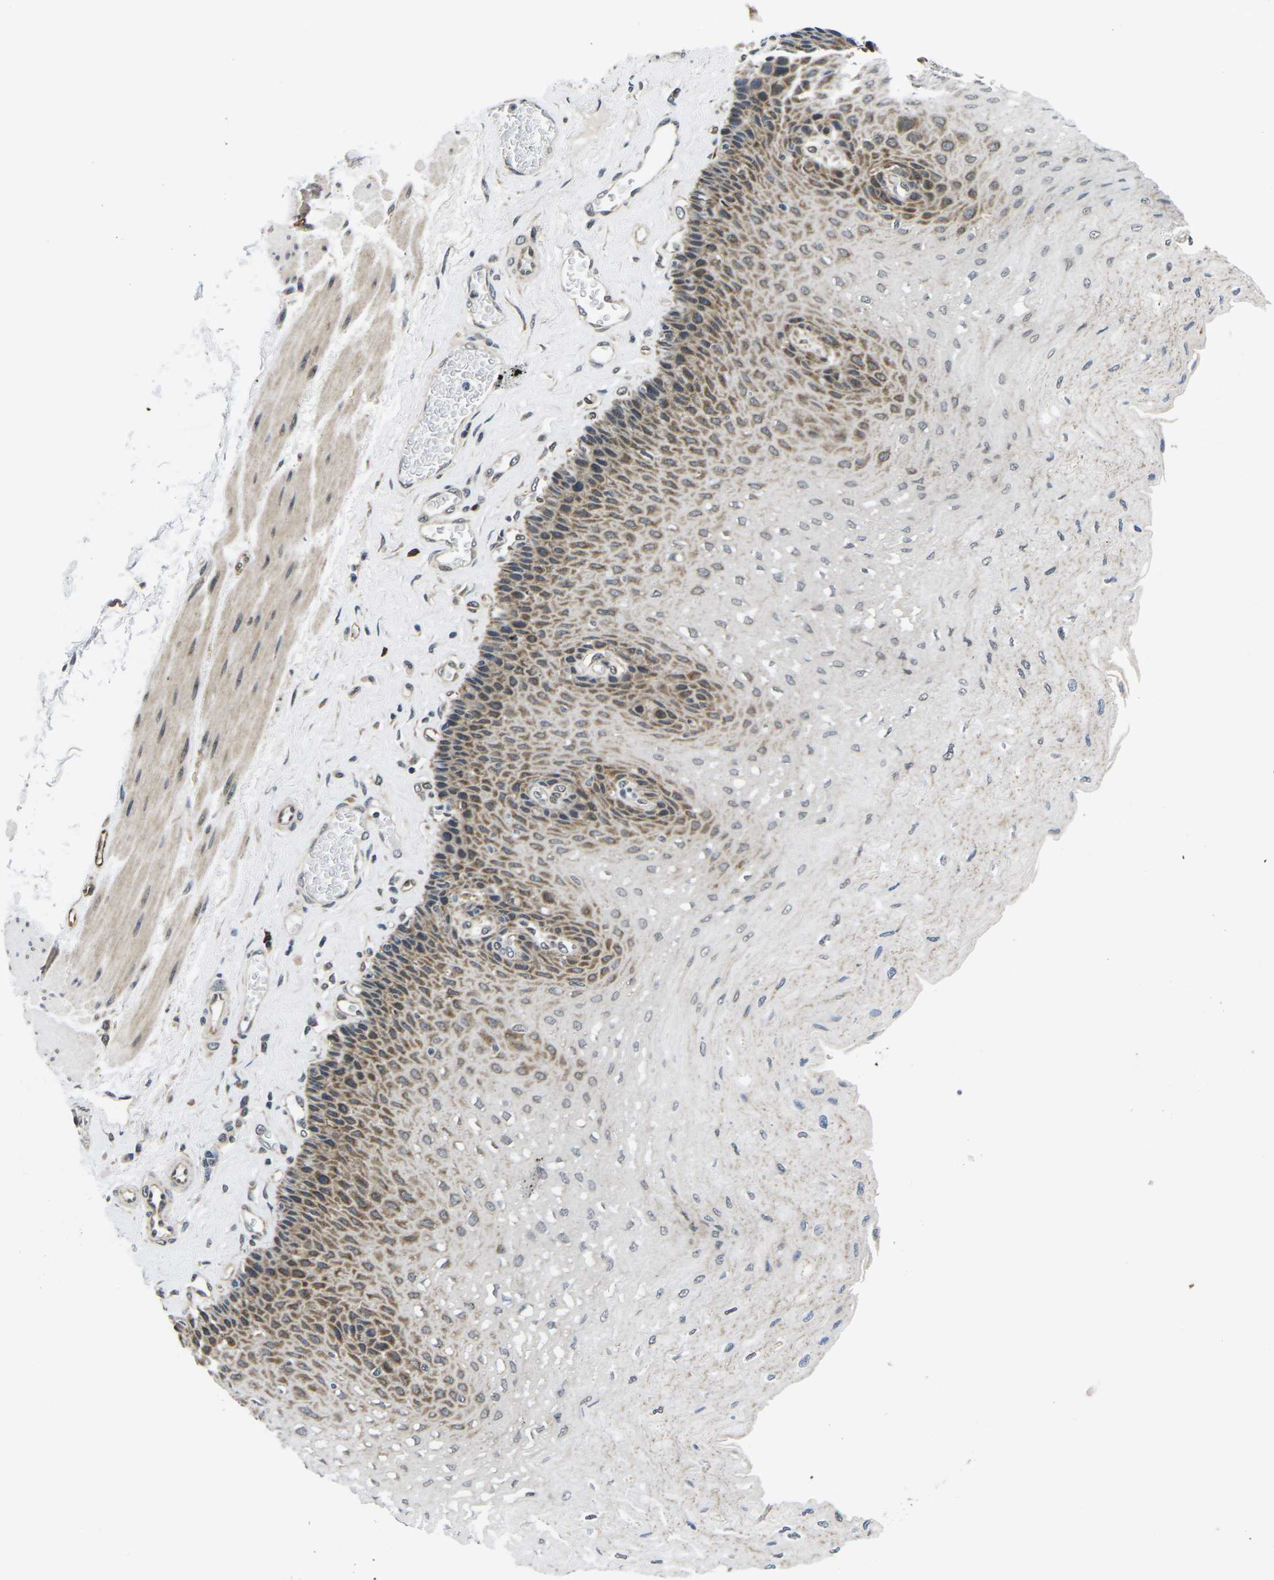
{"staining": {"intensity": "moderate", "quantity": "<25%", "location": "cytoplasmic/membranous,nuclear"}, "tissue": "esophagus", "cell_type": "Squamous epithelial cells", "image_type": "normal", "snomed": [{"axis": "morphology", "description": "Normal tissue, NOS"}, {"axis": "topography", "description": "Esophagus"}], "caption": "A micrograph showing moderate cytoplasmic/membranous,nuclear positivity in approximately <25% of squamous epithelial cells in benign esophagus, as visualized by brown immunohistochemical staining.", "gene": "CCNE1", "patient": {"sex": "female", "age": 72}}